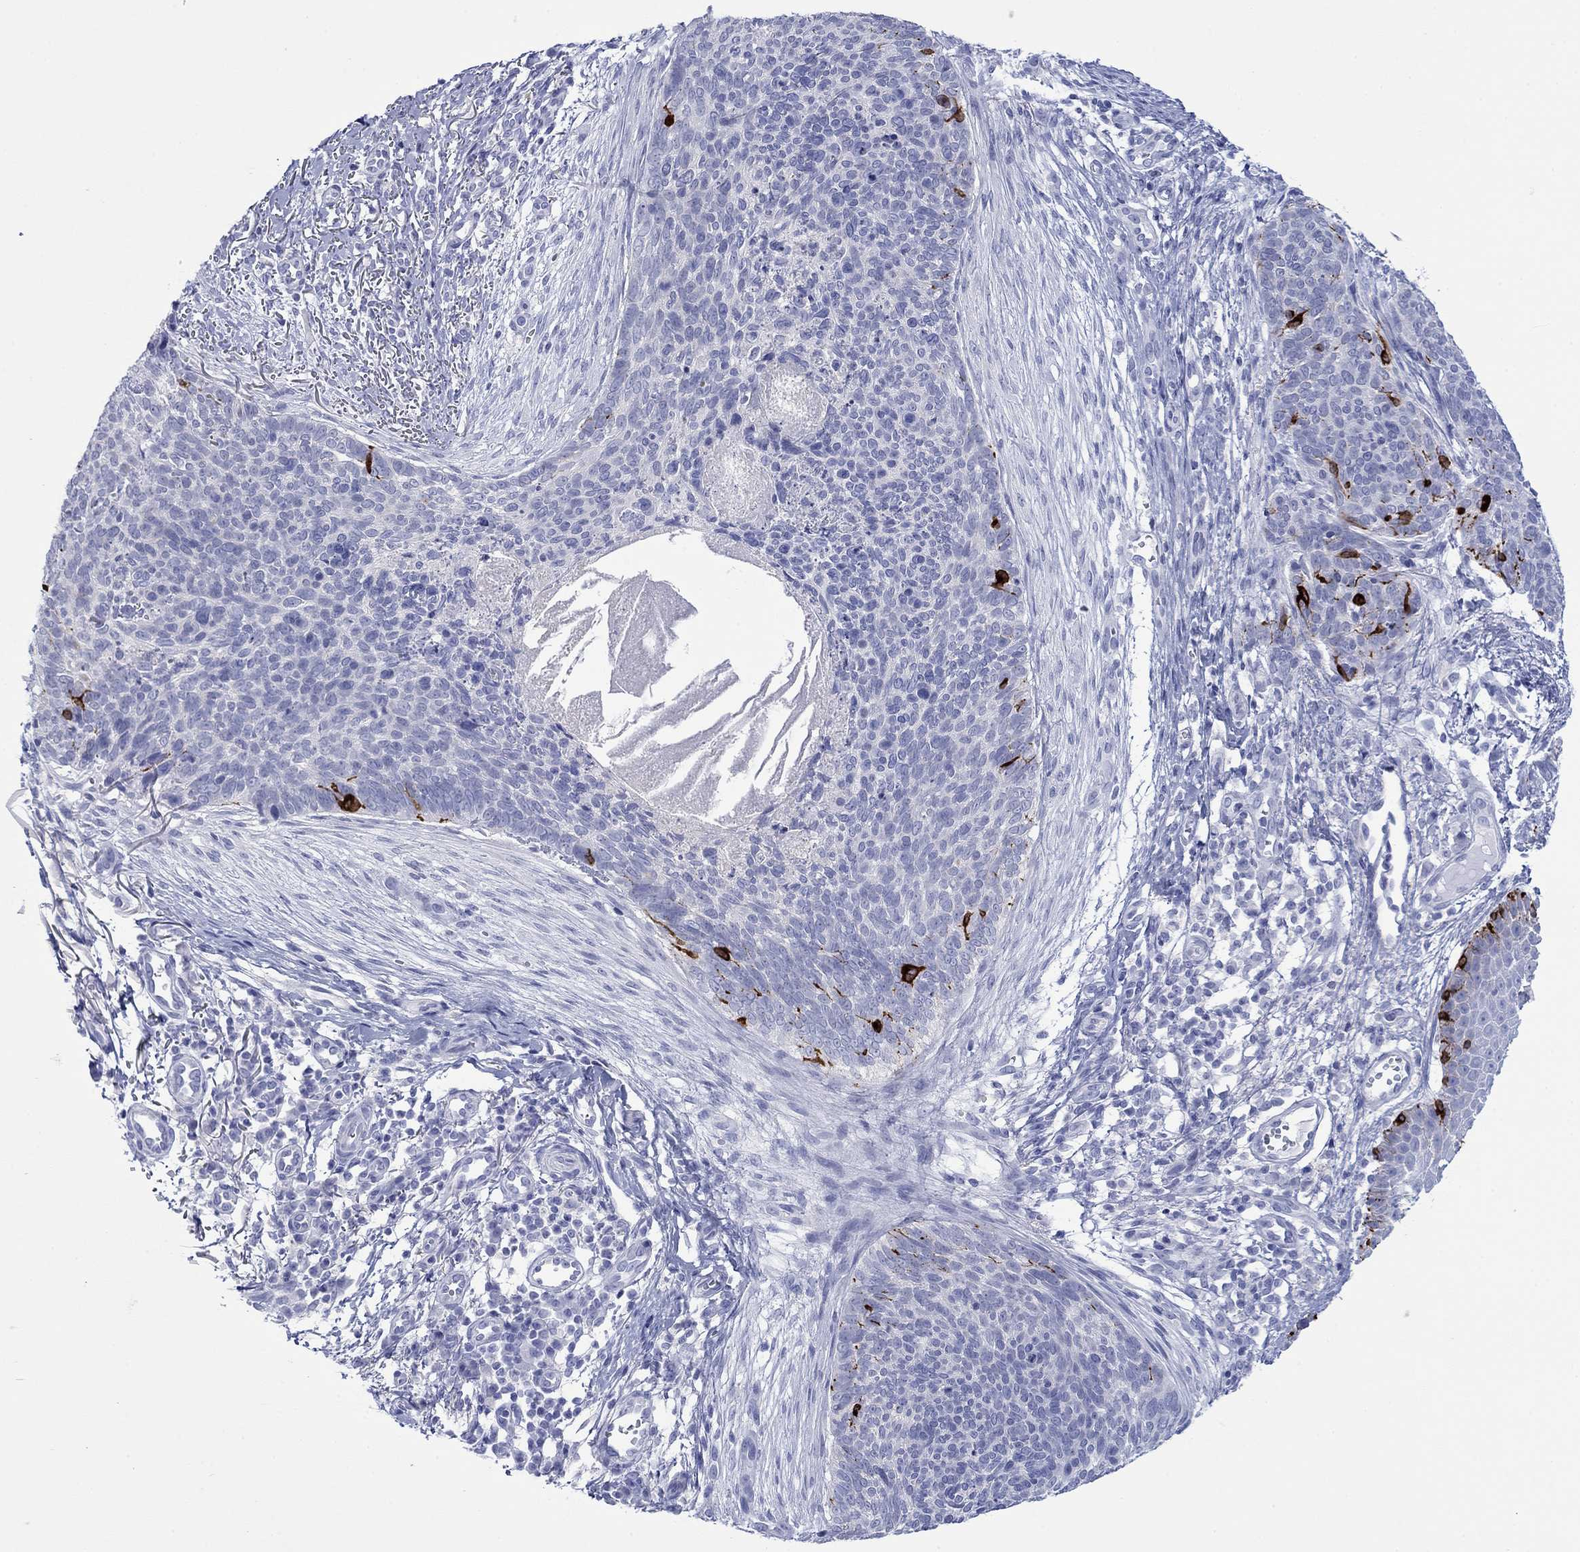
{"staining": {"intensity": "negative", "quantity": "none", "location": "none"}, "tissue": "skin cancer", "cell_type": "Tumor cells", "image_type": "cancer", "snomed": [{"axis": "morphology", "description": "Basal cell carcinoma"}, {"axis": "topography", "description": "Skin"}], "caption": "Immunohistochemistry (IHC) photomicrograph of human basal cell carcinoma (skin) stained for a protein (brown), which displays no expression in tumor cells.", "gene": "MLANA", "patient": {"sex": "male", "age": 64}}